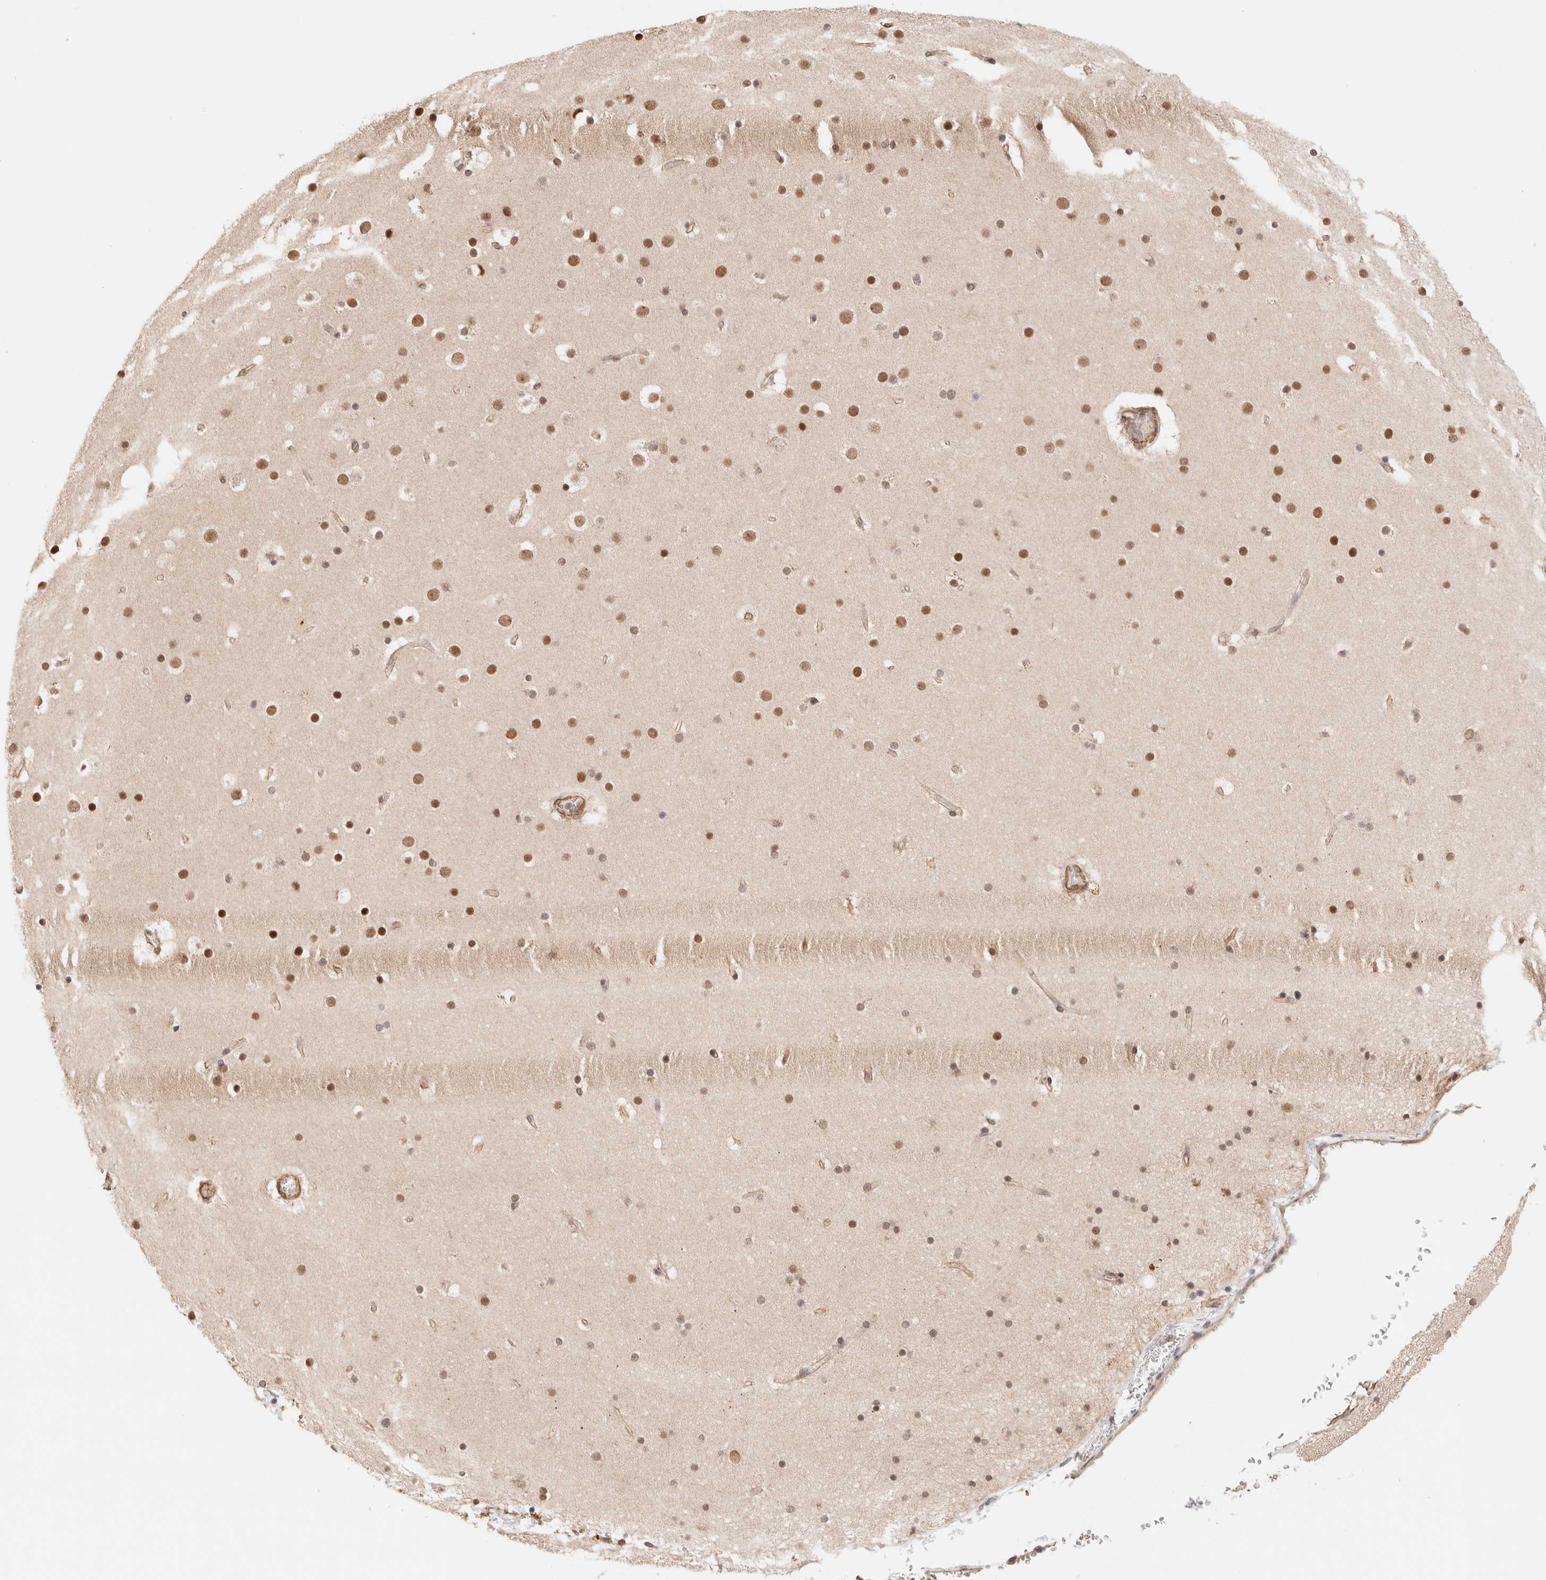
{"staining": {"intensity": "weak", "quantity": ">75%", "location": "cytoplasmic/membranous"}, "tissue": "cerebral cortex", "cell_type": "Endothelial cells", "image_type": "normal", "snomed": [{"axis": "morphology", "description": "Normal tissue, NOS"}, {"axis": "topography", "description": "Cerebral cortex"}], "caption": "Immunohistochemical staining of unremarkable cerebral cortex shows >75% levels of weak cytoplasmic/membranous protein expression in approximately >75% of endothelial cells.", "gene": "BRPF3", "patient": {"sex": "male", "age": 57}}